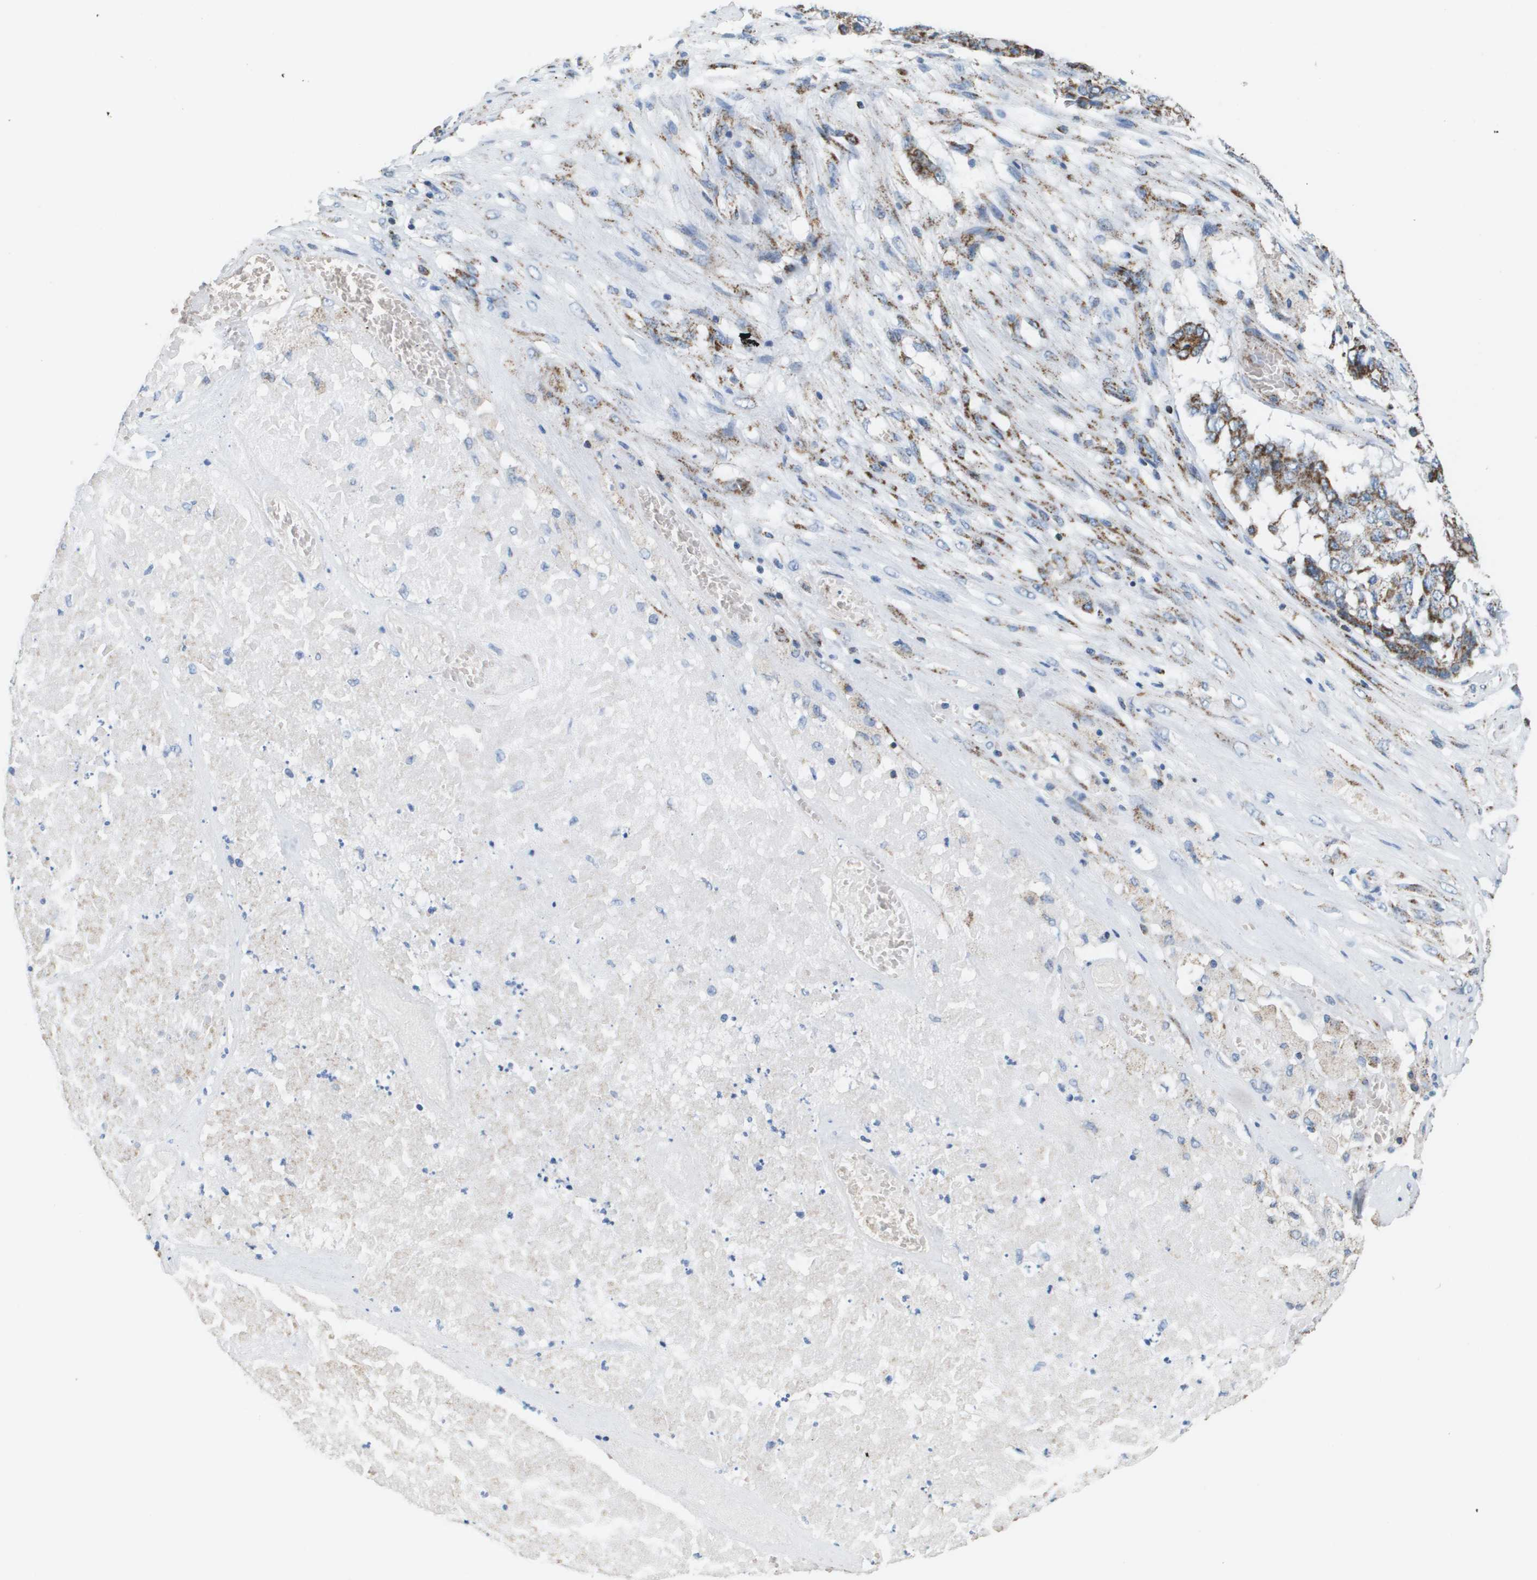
{"staining": {"intensity": "strong", "quantity": ">75%", "location": "cytoplasmic/membranous"}, "tissue": "pancreatic cancer", "cell_type": "Tumor cells", "image_type": "cancer", "snomed": [{"axis": "morphology", "description": "Adenocarcinoma, NOS"}, {"axis": "topography", "description": "Pancreas"}], "caption": "Pancreatic adenocarcinoma tissue shows strong cytoplasmic/membranous expression in approximately >75% of tumor cells", "gene": "ATP5F1B", "patient": {"sex": "male", "age": 50}}